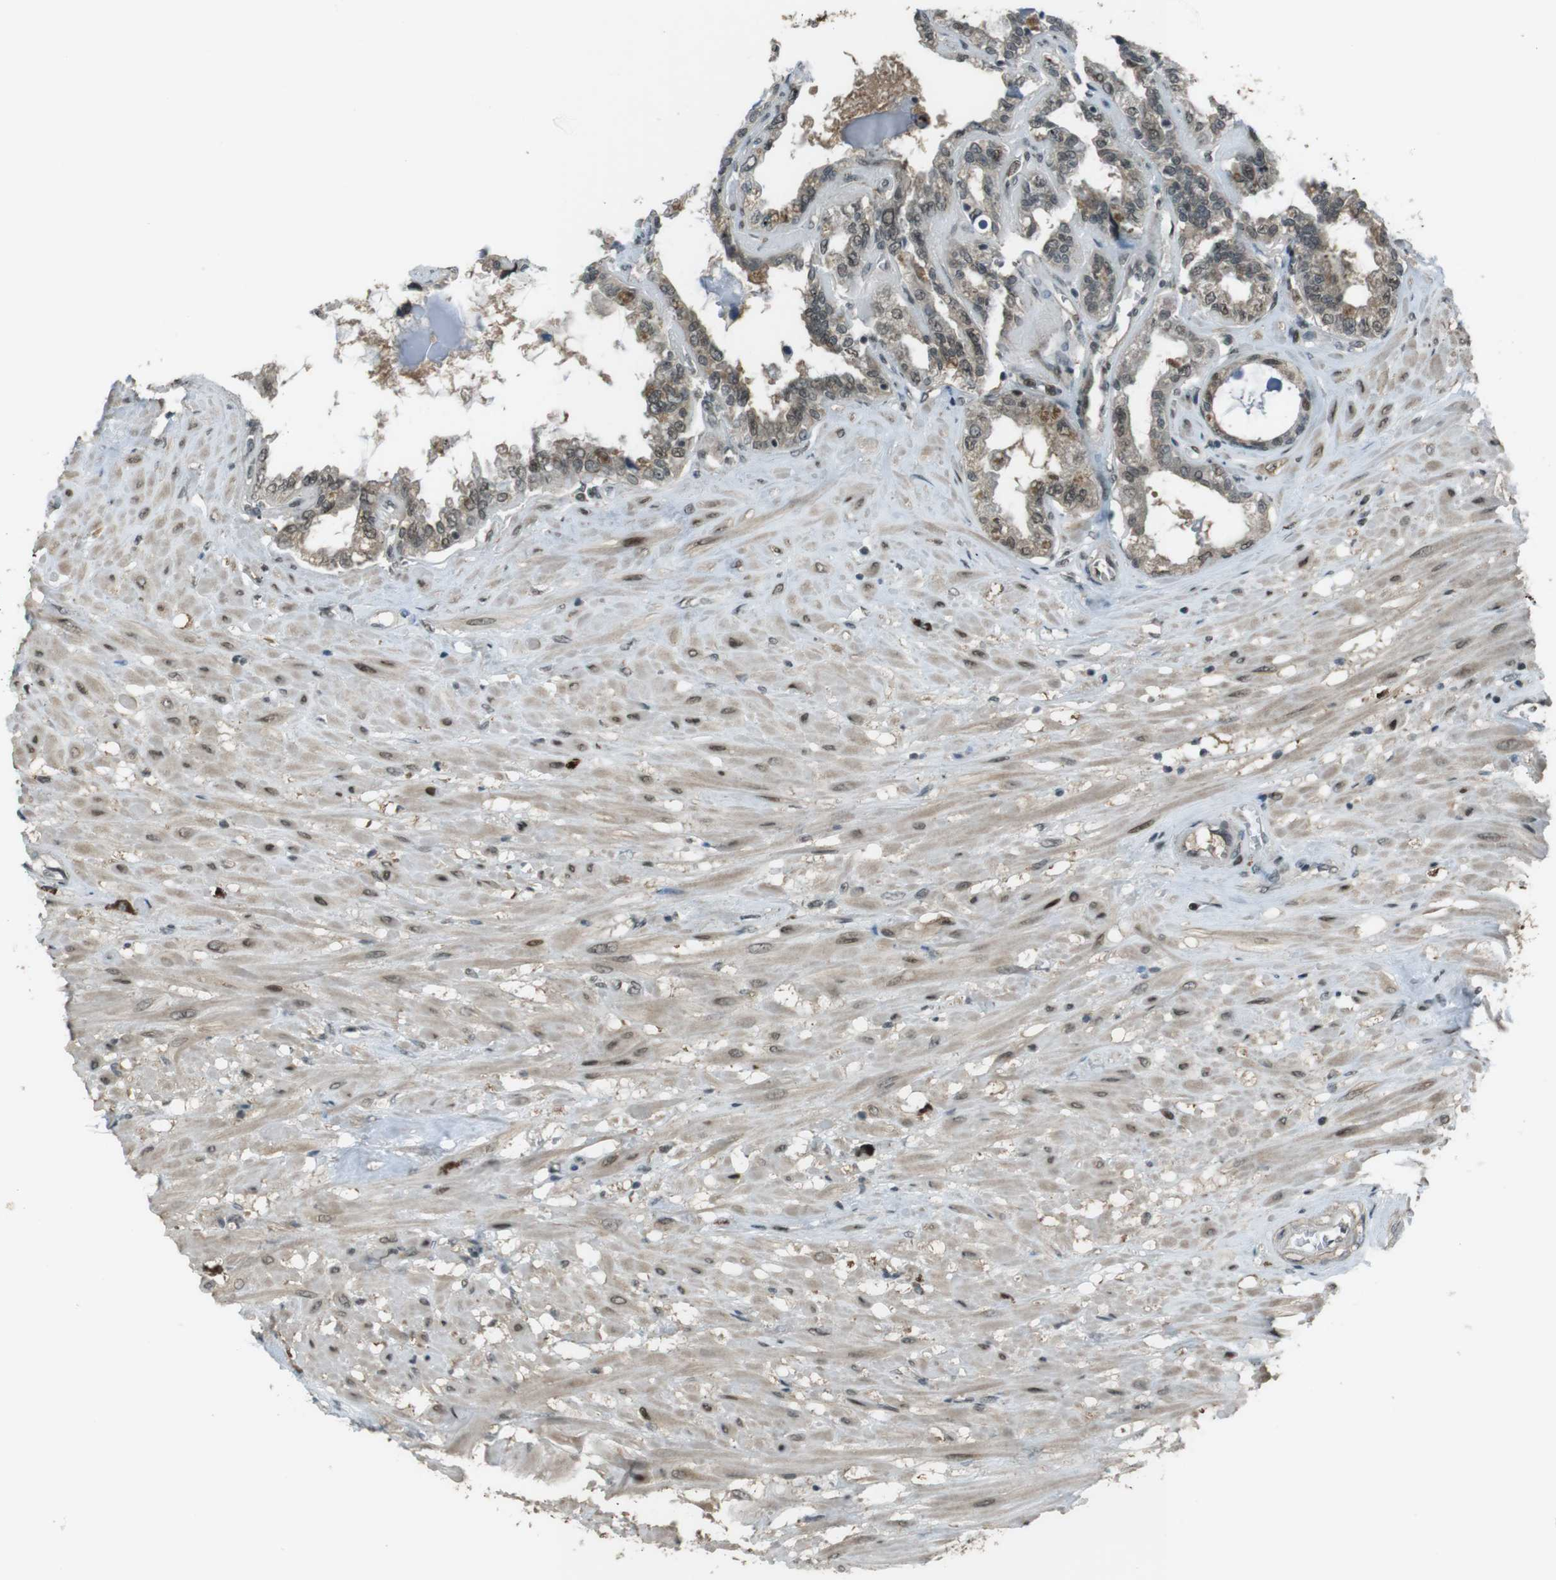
{"staining": {"intensity": "weak", "quantity": "25%-75%", "location": "cytoplasmic/membranous"}, "tissue": "seminal vesicle", "cell_type": "Glandular cells", "image_type": "normal", "snomed": [{"axis": "morphology", "description": "Normal tissue, NOS"}, {"axis": "morphology", "description": "Inflammation, NOS"}, {"axis": "topography", "description": "Urinary bladder"}, {"axis": "topography", "description": "Prostate"}, {"axis": "topography", "description": "Seminal veicle"}], "caption": "About 25%-75% of glandular cells in unremarkable human seminal vesicle show weak cytoplasmic/membranous protein expression as visualized by brown immunohistochemical staining.", "gene": "SLITRK5", "patient": {"sex": "male", "age": 82}}